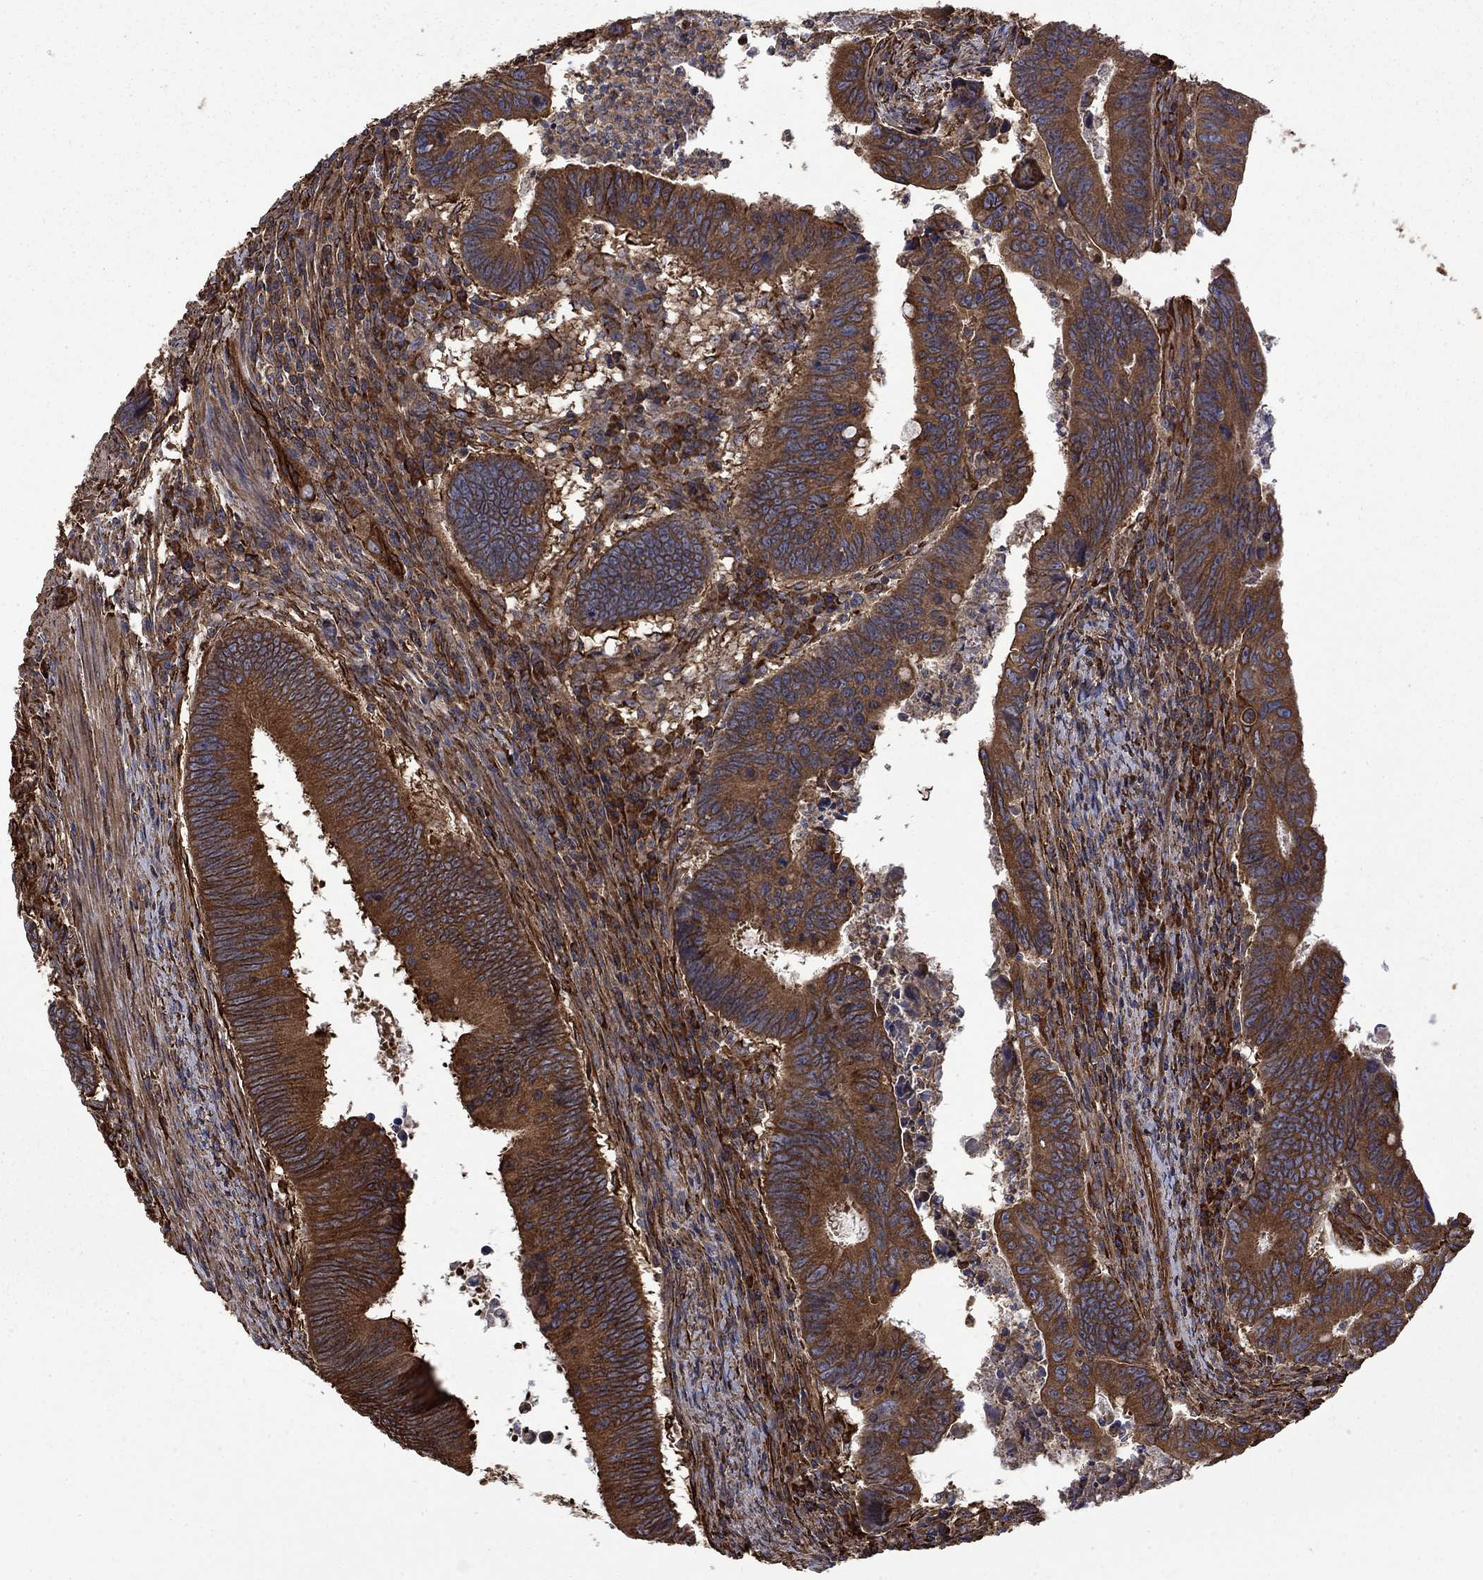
{"staining": {"intensity": "strong", "quantity": ">75%", "location": "cytoplasmic/membranous"}, "tissue": "colorectal cancer", "cell_type": "Tumor cells", "image_type": "cancer", "snomed": [{"axis": "morphology", "description": "Adenocarcinoma, NOS"}, {"axis": "topography", "description": "Colon"}], "caption": "Immunohistochemistry of human colorectal adenocarcinoma demonstrates high levels of strong cytoplasmic/membranous staining in about >75% of tumor cells.", "gene": "CUTC", "patient": {"sex": "female", "age": 87}}